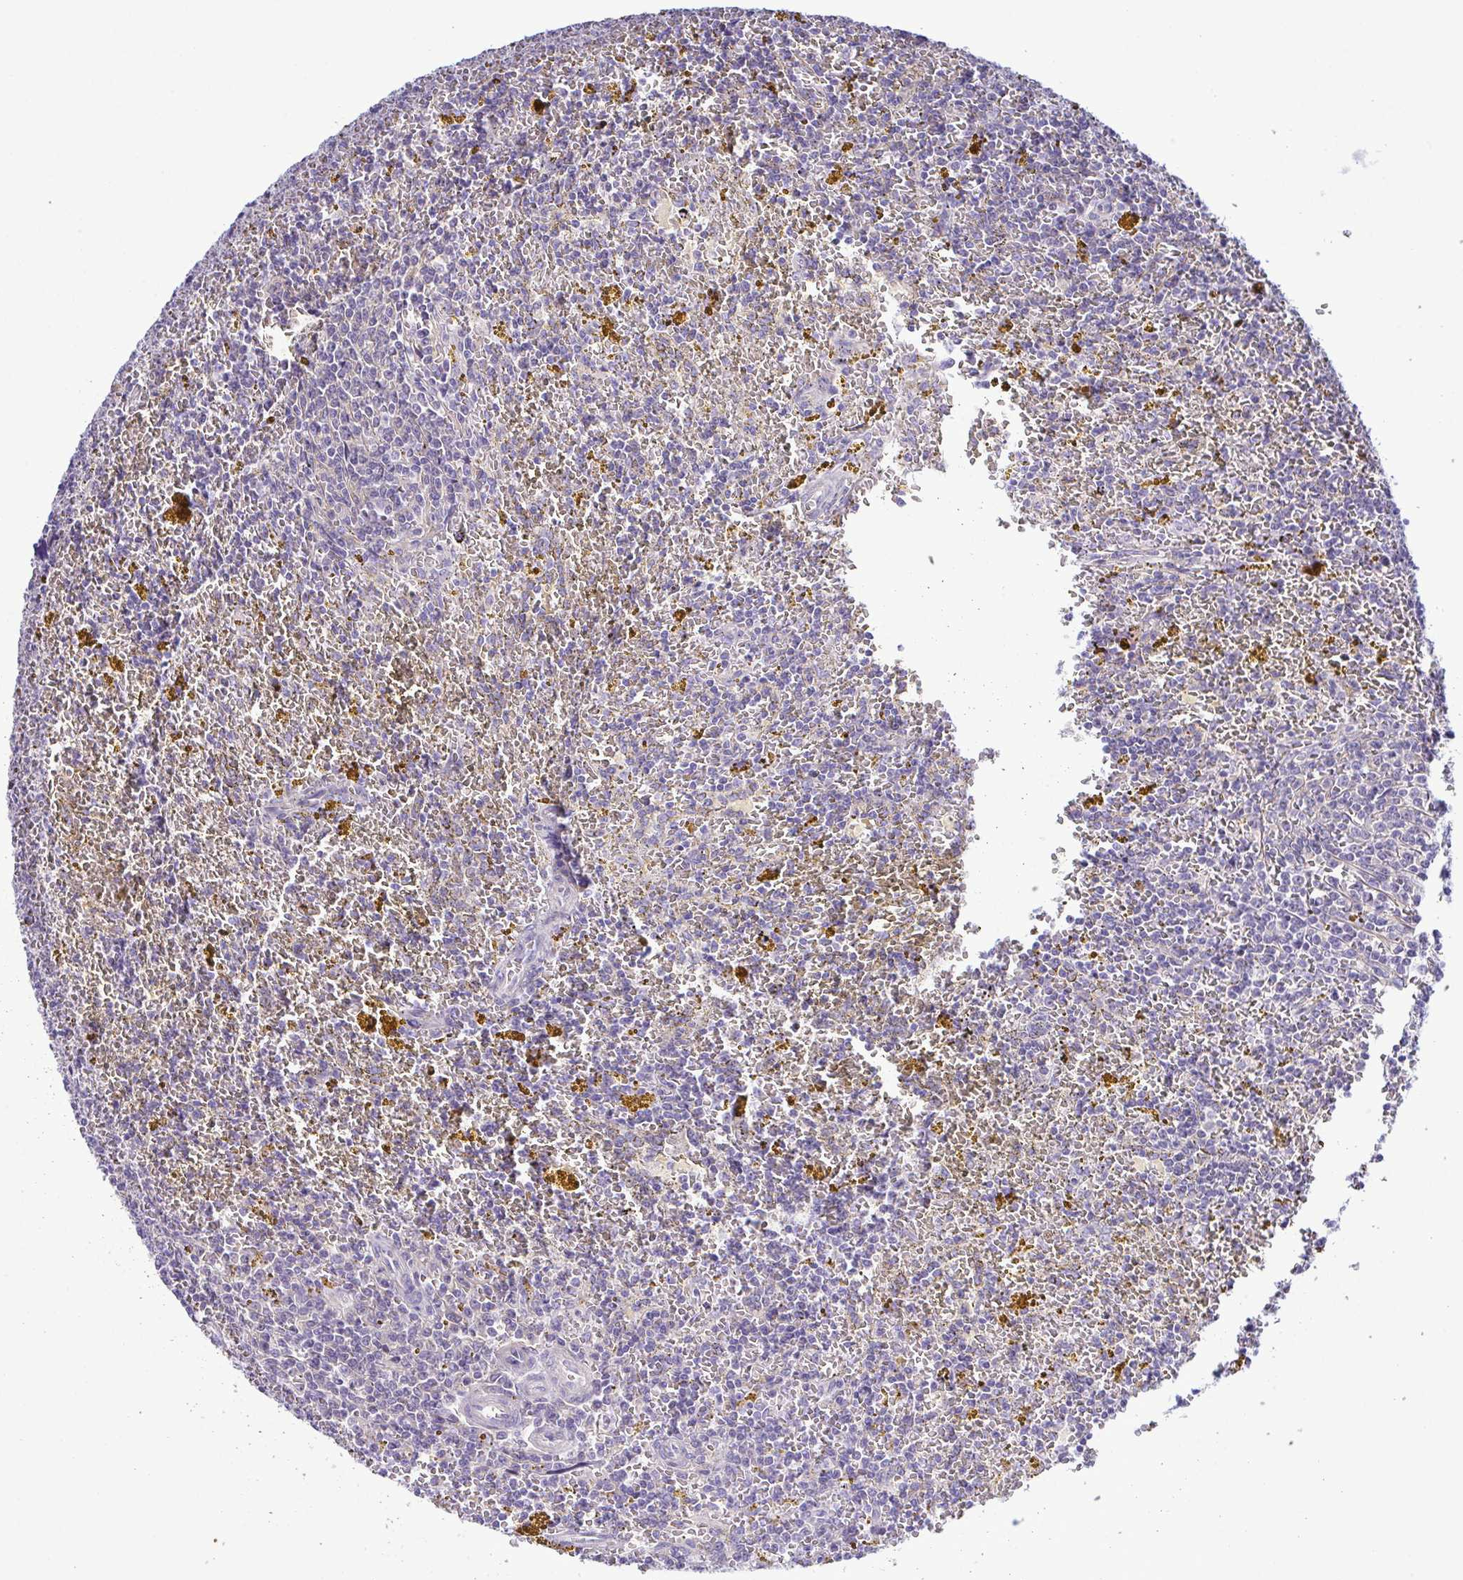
{"staining": {"intensity": "negative", "quantity": "none", "location": "none"}, "tissue": "lymphoma", "cell_type": "Tumor cells", "image_type": "cancer", "snomed": [{"axis": "morphology", "description": "Malignant lymphoma, non-Hodgkin's type, Low grade"}, {"axis": "topography", "description": "Spleen"}, {"axis": "topography", "description": "Lymph node"}], "caption": "Immunohistochemistry micrograph of human lymphoma stained for a protein (brown), which shows no staining in tumor cells.", "gene": "SYNPO2L", "patient": {"sex": "female", "age": 66}}